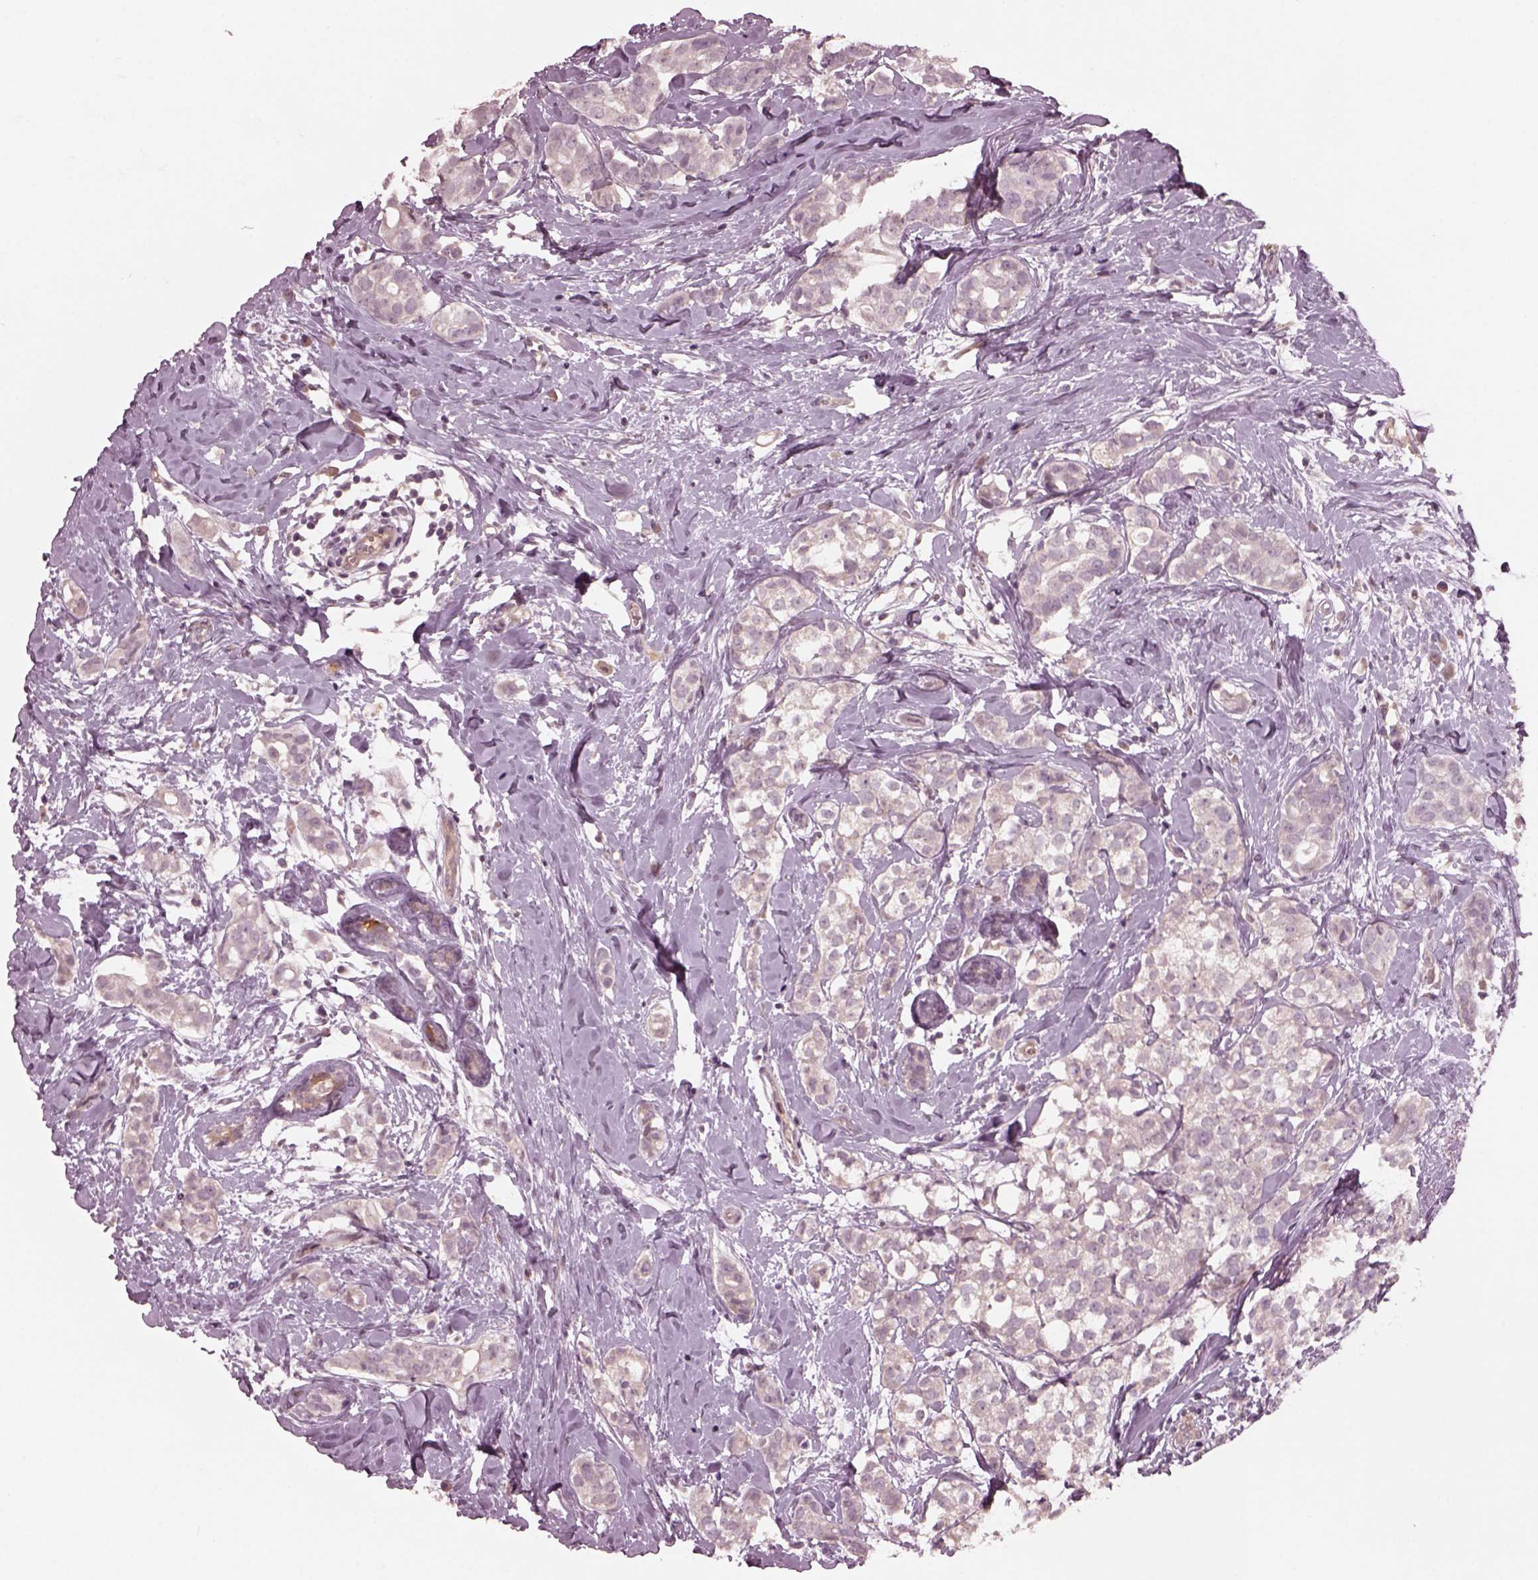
{"staining": {"intensity": "negative", "quantity": "none", "location": "none"}, "tissue": "breast cancer", "cell_type": "Tumor cells", "image_type": "cancer", "snomed": [{"axis": "morphology", "description": "Duct carcinoma"}, {"axis": "topography", "description": "Breast"}], "caption": "There is no significant positivity in tumor cells of breast cancer. (Stains: DAB IHC with hematoxylin counter stain, Microscopy: brightfield microscopy at high magnification).", "gene": "PORCN", "patient": {"sex": "female", "age": 40}}